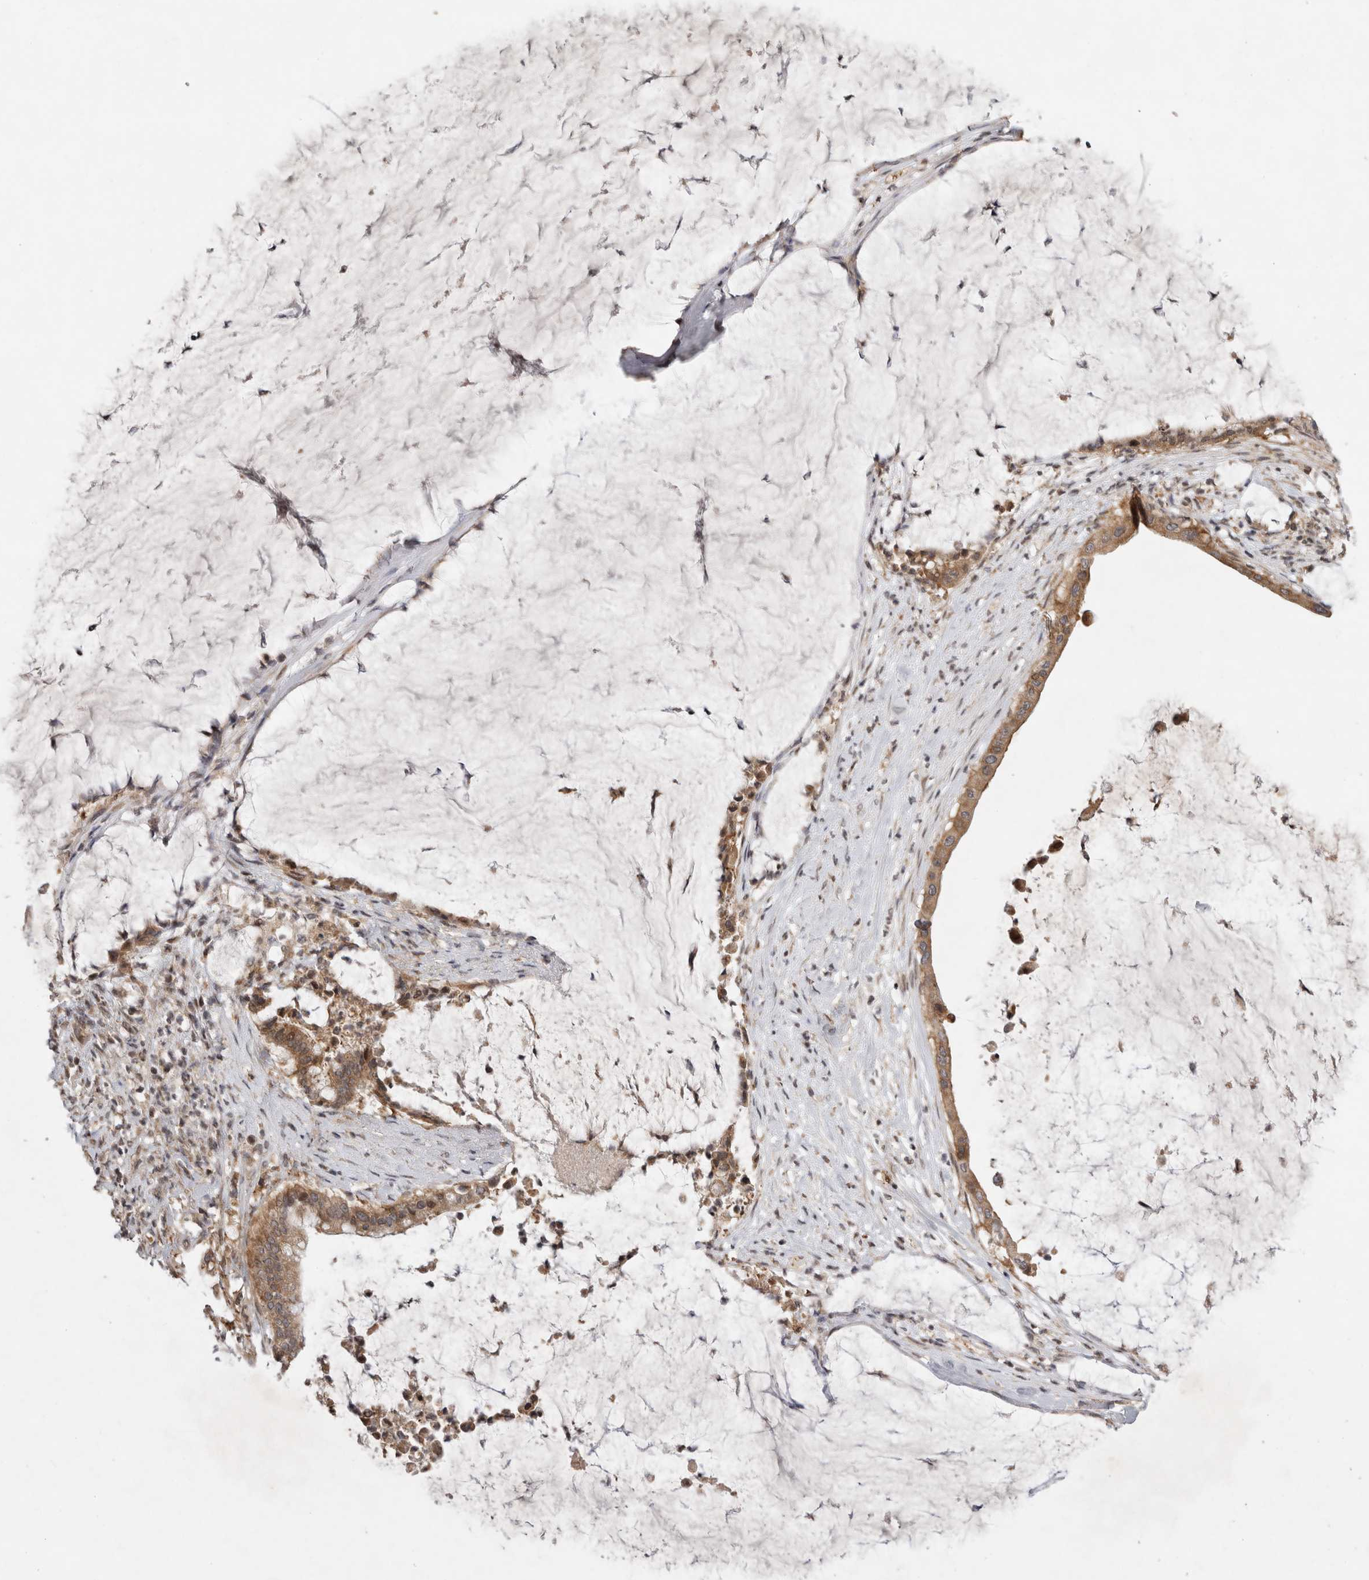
{"staining": {"intensity": "moderate", "quantity": ">75%", "location": "cytoplasmic/membranous"}, "tissue": "pancreatic cancer", "cell_type": "Tumor cells", "image_type": "cancer", "snomed": [{"axis": "morphology", "description": "Adenocarcinoma, NOS"}, {"axis": "topography", "description": "Pancreas"}], "caption": "The histopathology image reveals immunohistochemical staining of pancreatic adenocarcinoma. There is moderate cytoplasmic/membranous positivity is seen in about >75% of tumor cells.", "gene": "EIF2AK1", "patient": {"sex": "male", "age": 41}}